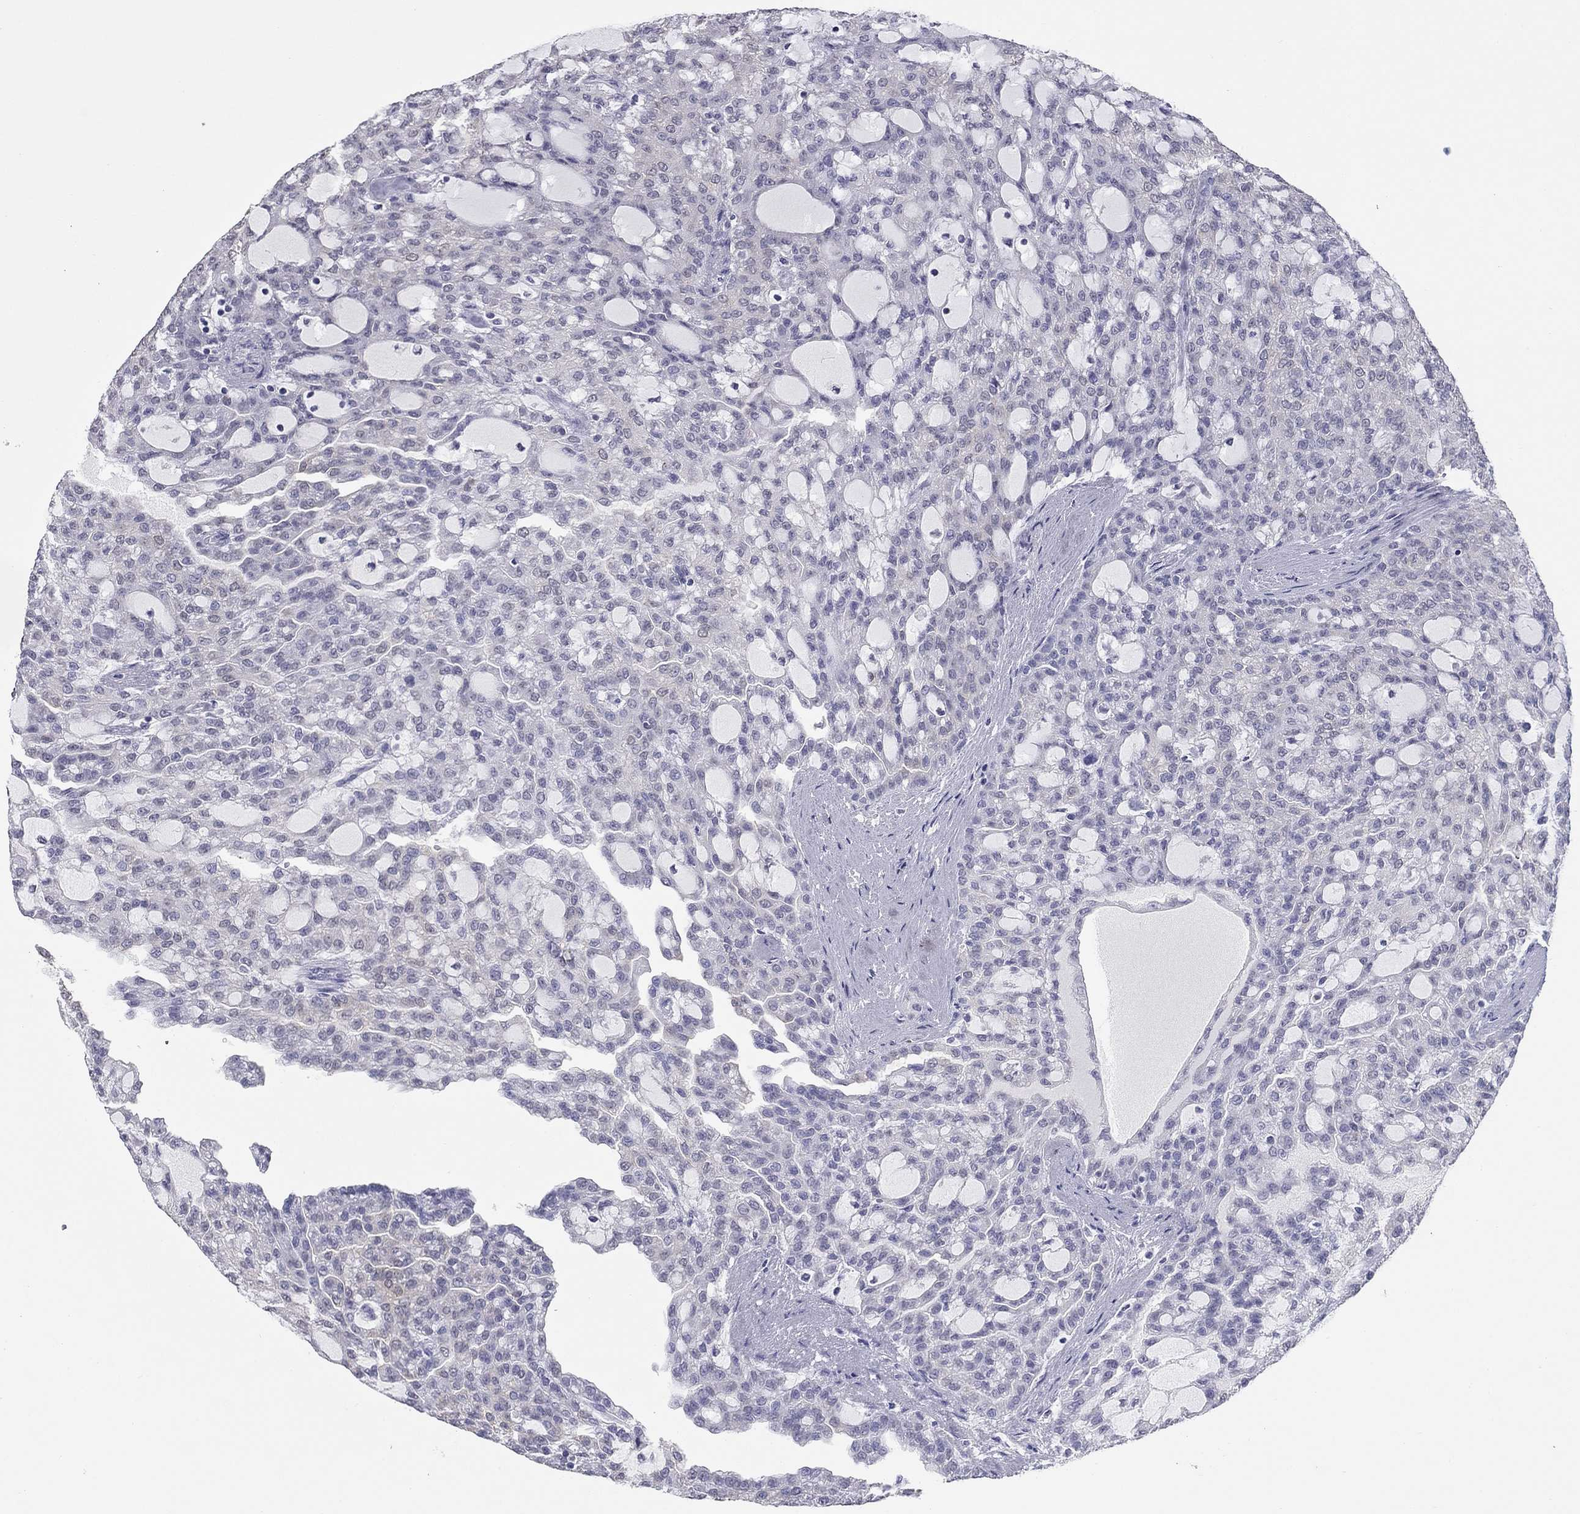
{"staining": {"intensity": "negative", "quantity": "none", "location": "none"}, "tissue": "renal cancer", "cell_type": "Tumor cells", "image_type": "cancer", "snomed": [{"axis": "morphology", "description": "Adenocarcinoma, NOS"}, {"axis": "topography", "description": "Kidney"}], "caption": "A high-resolution photomicrograph shows immunohistochemistry staining of renal cancer, which reveals no significant staining in tumor cells.", "gene": "KRT75", "patient": {"sex": "male", "age": 63}}